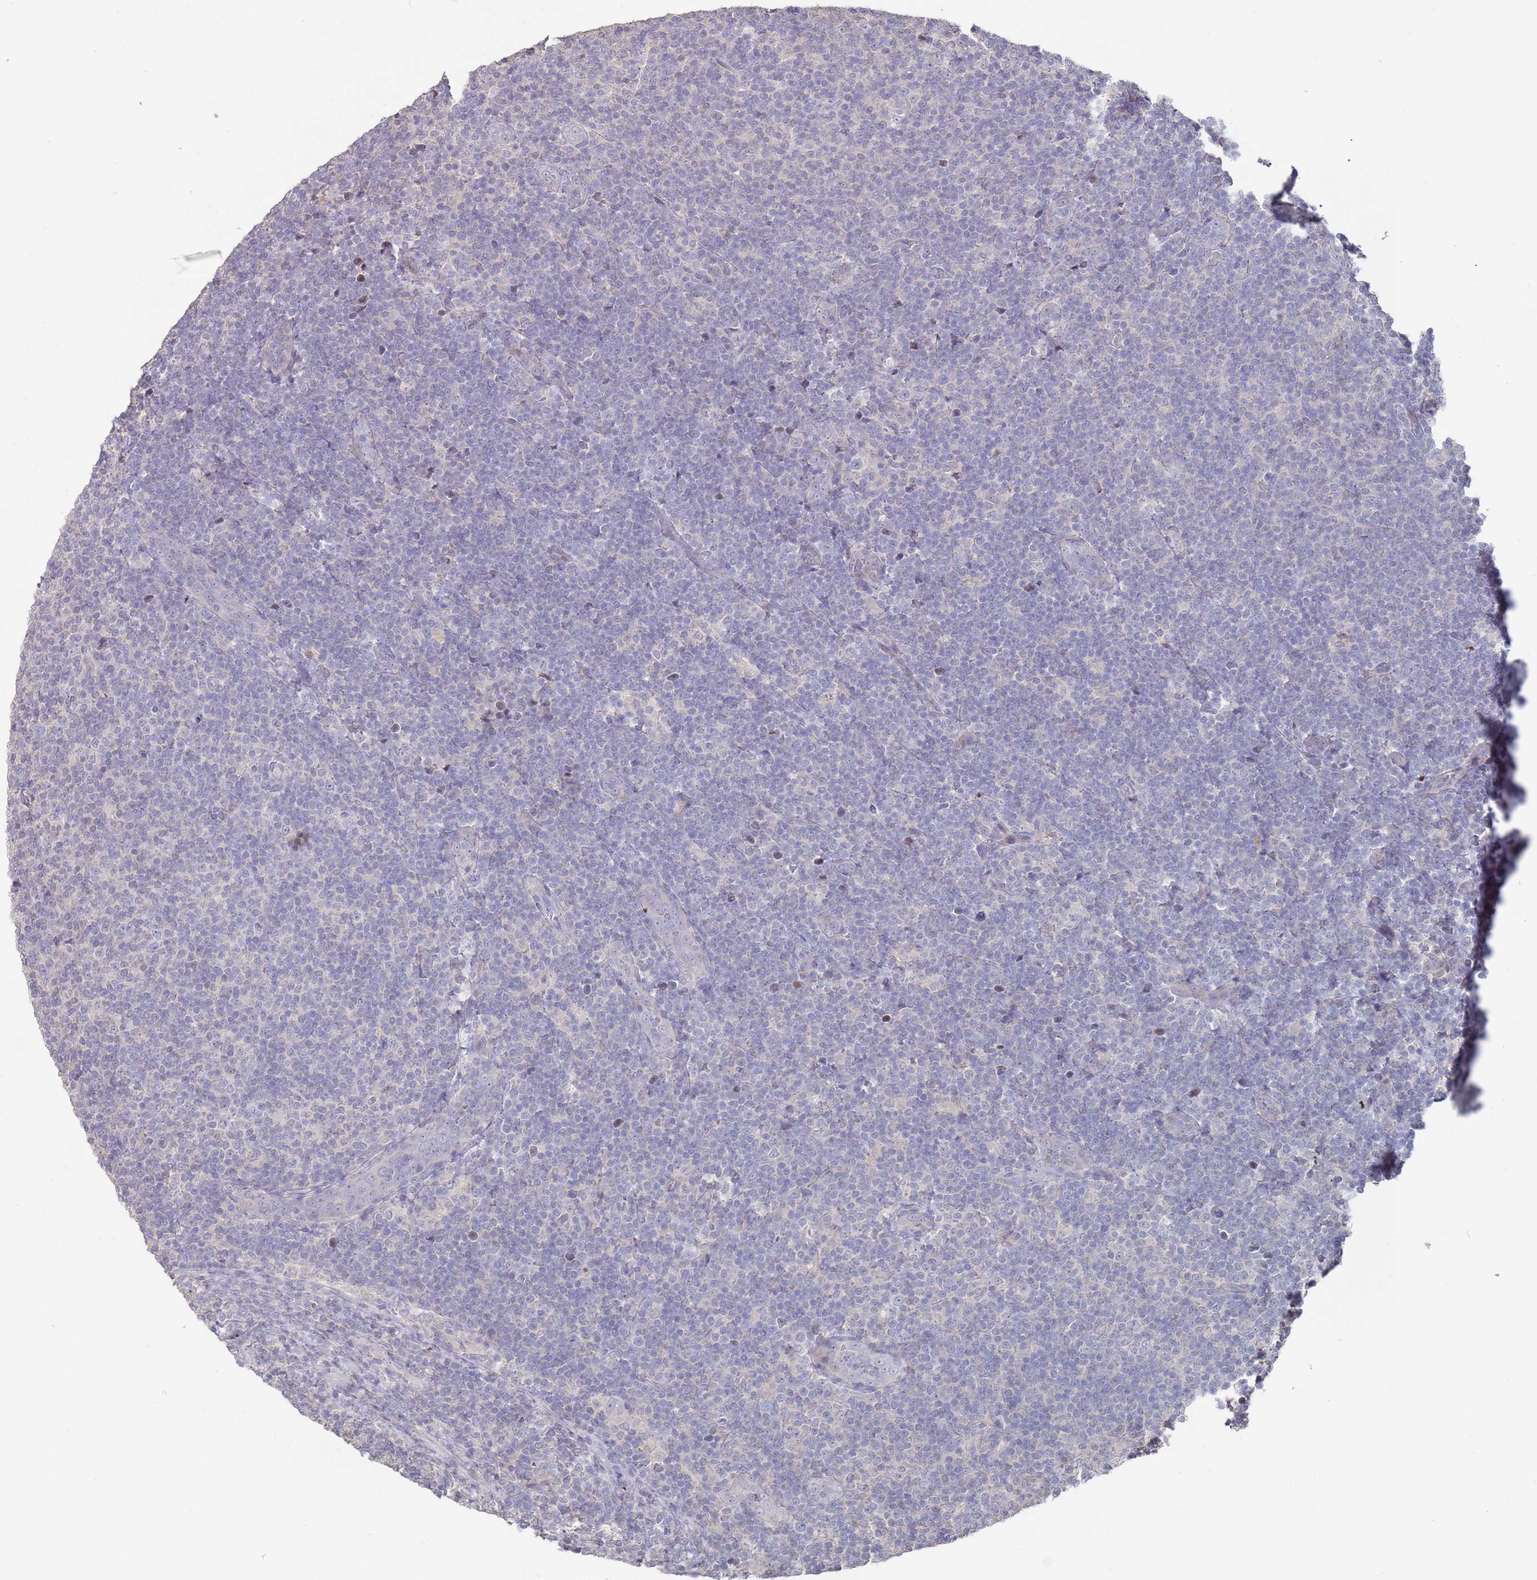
{"staining": {"intensity": "negative", "quantity": "none", "location": "none"}, "tissue": "lymphoma", "cell_type": "Tumor cells", "image_type": "cancer", "snomed": [{"axis": "morphology", "description": "Malignant lymphoma, non-Hodgkin's type, Low grade"}, {"axis": "topography", "description": "Lymph node"}], "caption": "Immunohistochemistry histopathology image of low-grade malignant lymphoma, non-Hodgkin's type stained for a protein (brown), which reveals no staining in tumor cells.", "gene": "LACC1", "patient": {"sex": "male", "age": 66}}